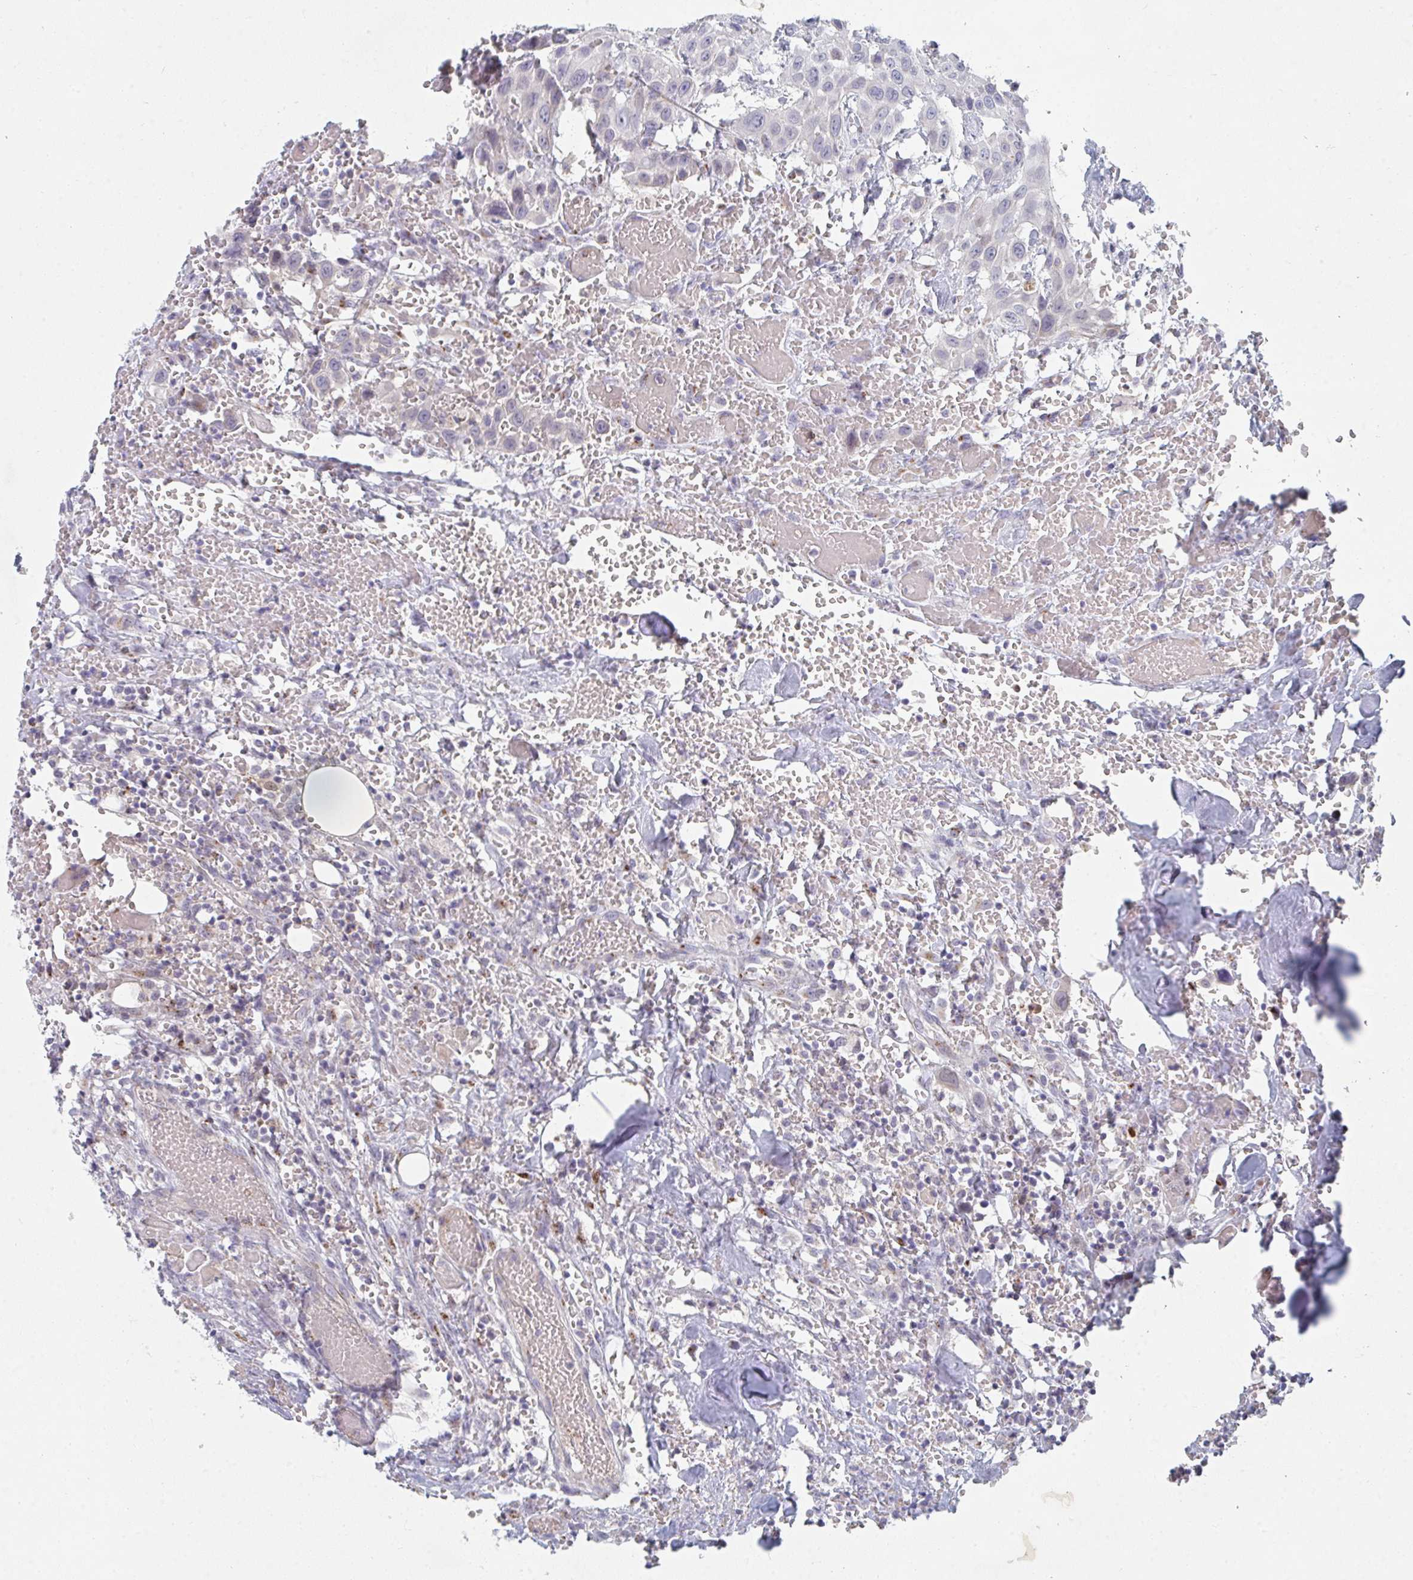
{"staining": {"intensity": "negative", "quantity": "none", "location": "none"}, "tissue": "head and neck cancer", "cell_type": "Tumor cells", "image_type": "cancer", "snomed": [{"axis": "morphology", "description": "Squamous cell carcinoma, NOS"}, {"axis": "topography", "description": "Head-Neck"}], "caption": "Tumor cells show no significant protein staining in head and neck squamous cell carcinoma.", "gene": "PSMG1", "patient": {"sex": "male", "age": 81}}